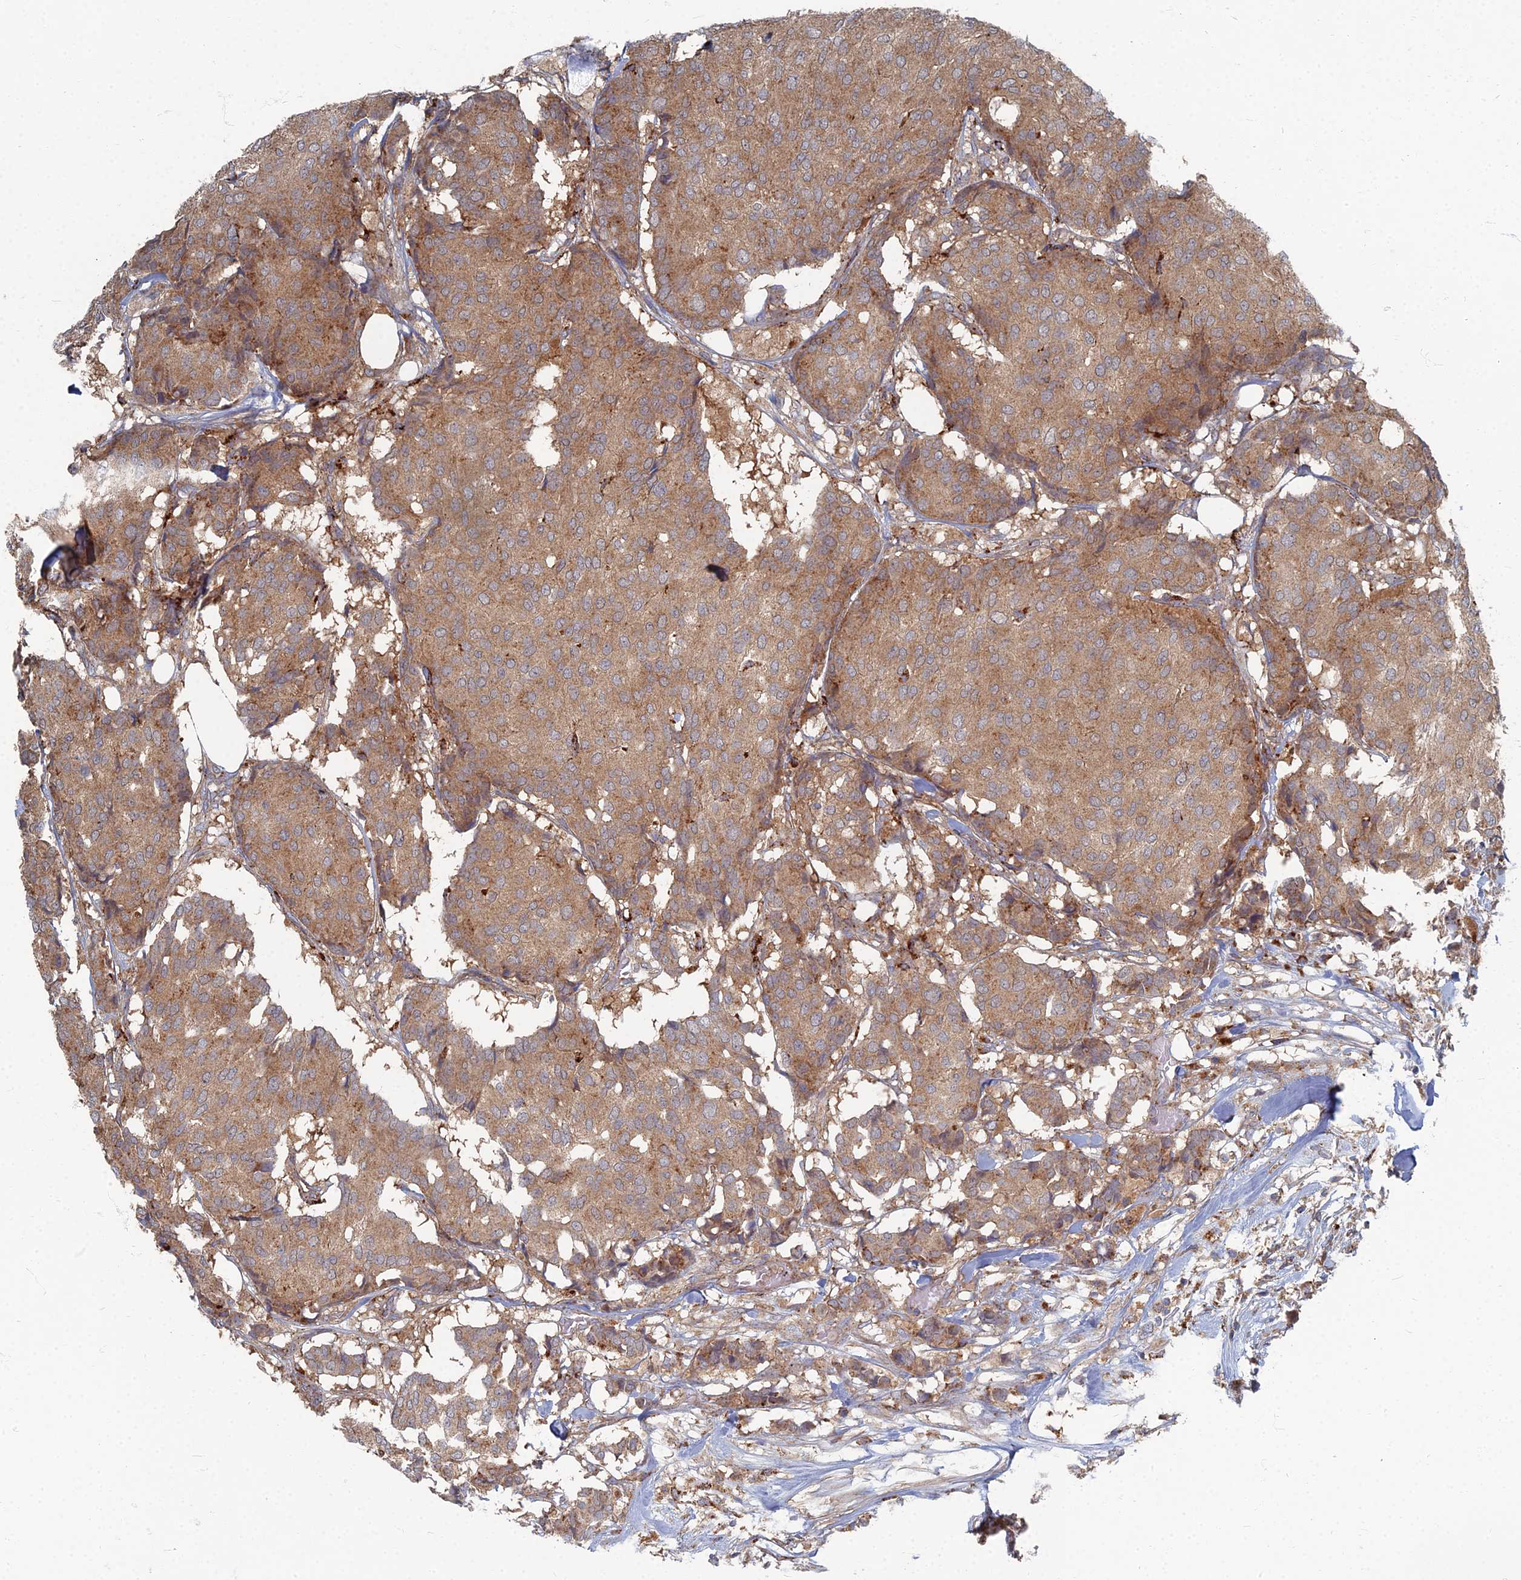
{"staining": {"intensity": "moderate", "quantity": ">75%", "location": "cytoplasmic/membranous"}, "tissue": "breast cancer", "cell_type": "Tumor cells", "image_type": "cancer", "snomed": [{"axis": "morphology", "description": "Duct carcinoma"}, {"axis": "topography", "description": "Breast"}], "caption": "Moderate cytoplasmic/membranous protein positivity is present in approximately >75% of tumor cells in breast cancer.", "gene": "PPCDC", "patient": {"sex": "female", "age": 75}}